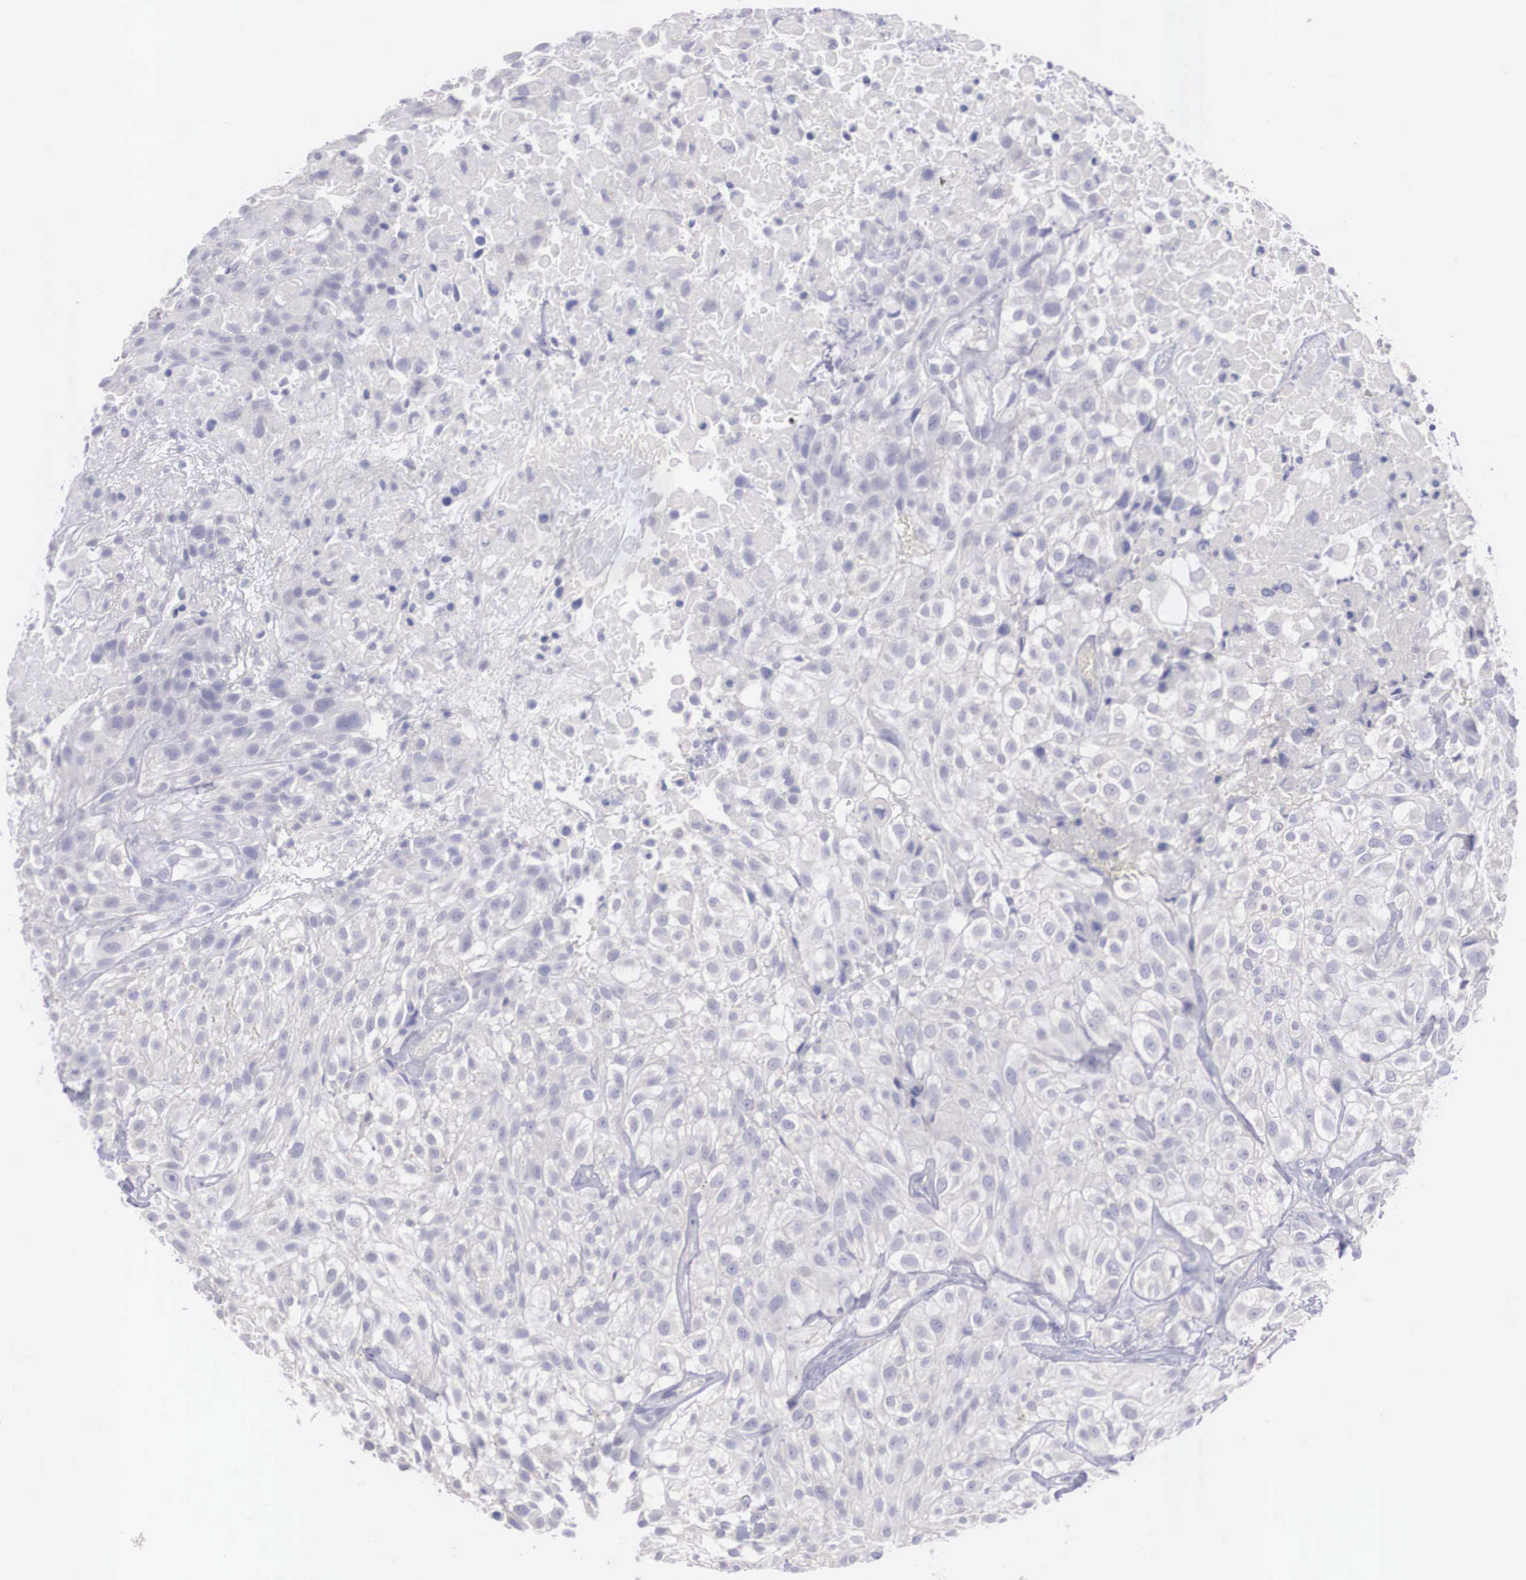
{"staining": {"intensity": "negative", "quantity": "none", "location": "none"}, "tissue": "urothelial cancer", "cell_type": "Tumor cells", "image_type": "cancer", "snomed": [{"axis": "morphology", "description": "Urothelial carcinoma, High grade"}, {"axis": "topography", "description": "Urinary bladder"}], "caption": "Urothelial carcinoma (high-grade) stained for a protein using IHC demonstrates no expression tumor cells.", "gene": "REPS2", "patient": {"sex": "male", "age": 56}}